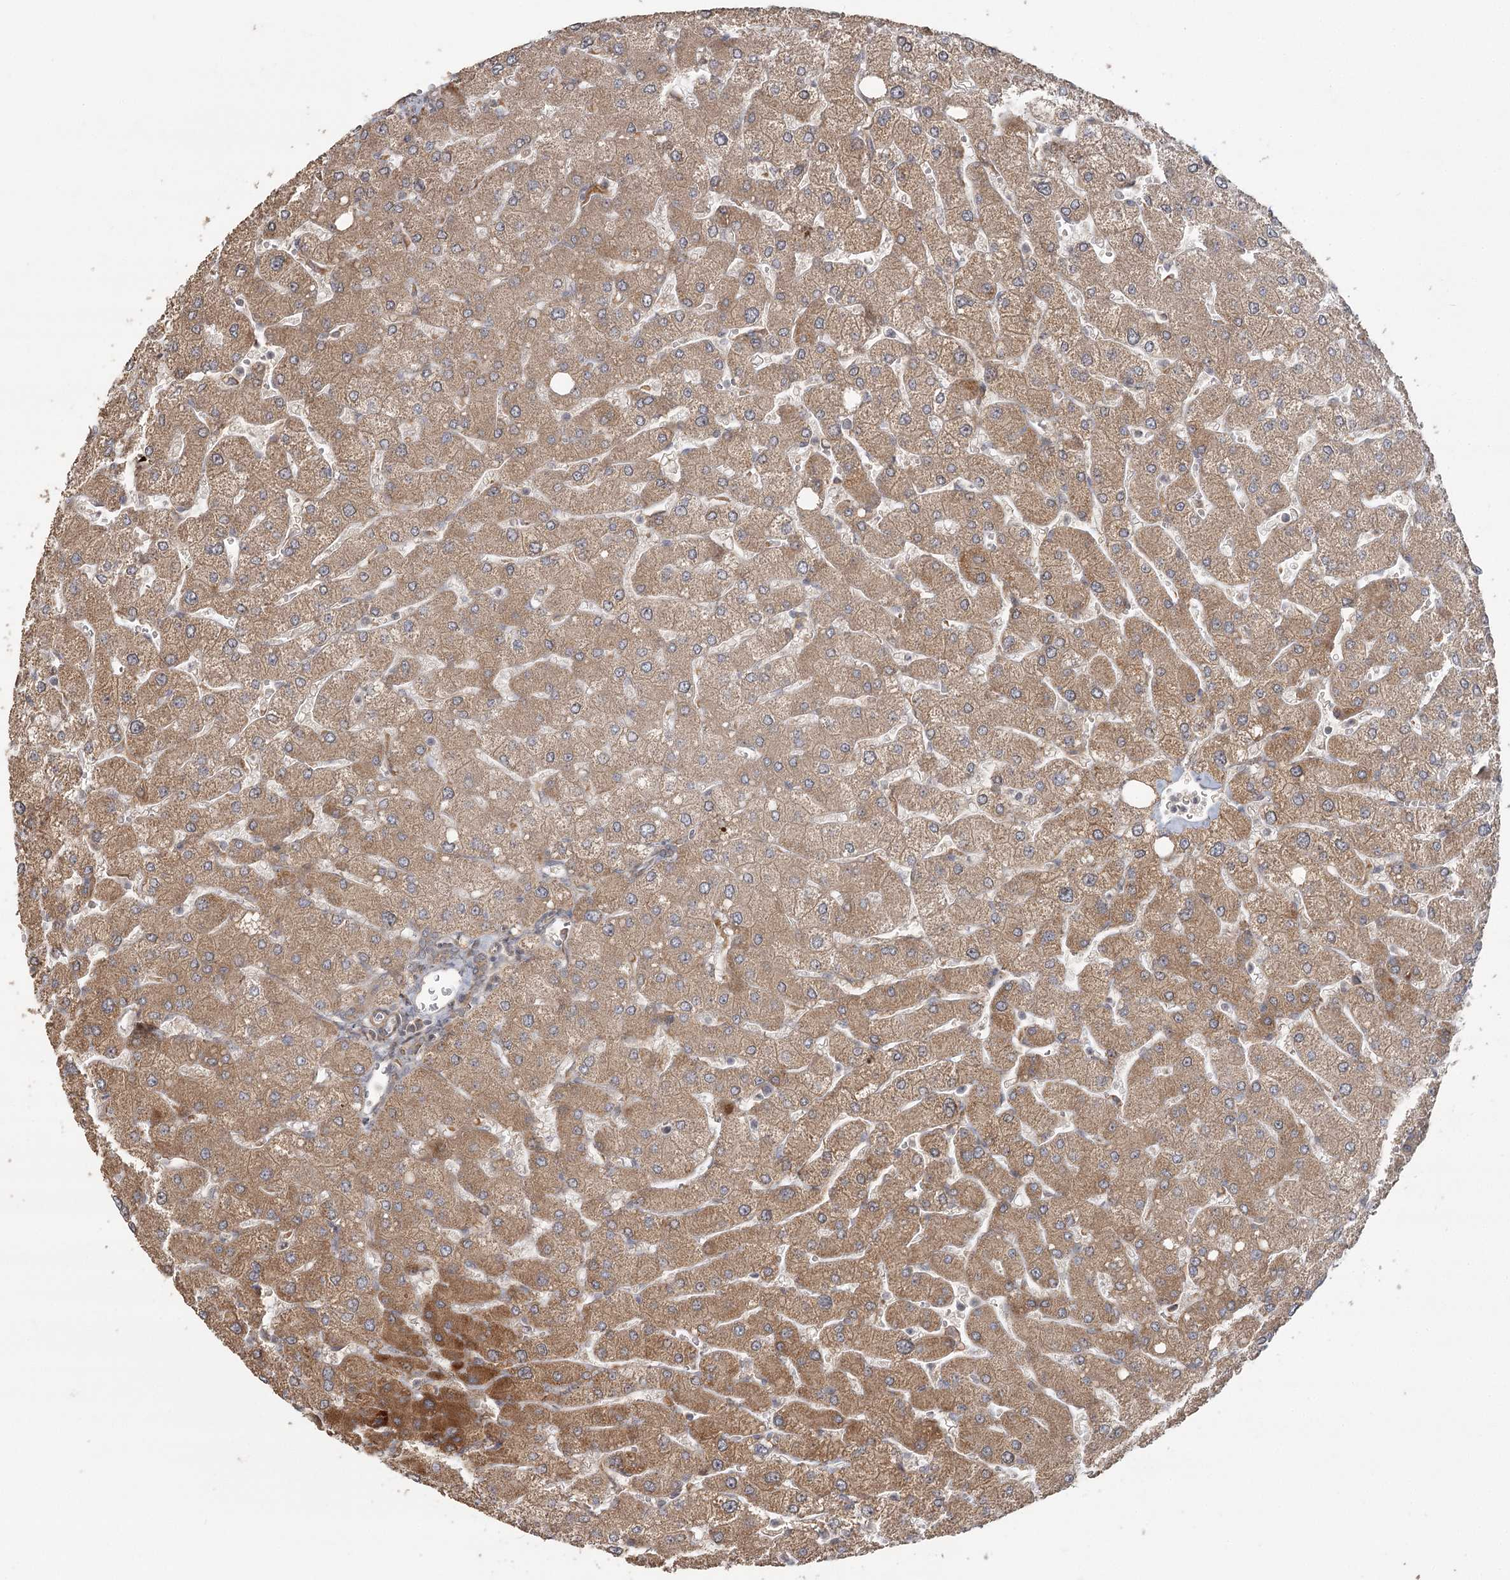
{"staining": {"intensity": "weak", "quantity": ">75%", "location": "cytoplasmic/membranous"}, "tissue": "liver", "cell_type": "Cholangiocytes", "image_type": "normal", "snomed": [{"axis": "morphology", "description": "Normal tissue, NOS"}, {"axis": "topography", "description": "Liver"}], "caption": "Immunohistochemistry of benign liver shows low levels of weak cytoplasmic/membranous staining in approximately >75% of cholangiocytes.", "gene": "OBSL1", "patient": {"sex": "male", "age": 55}}